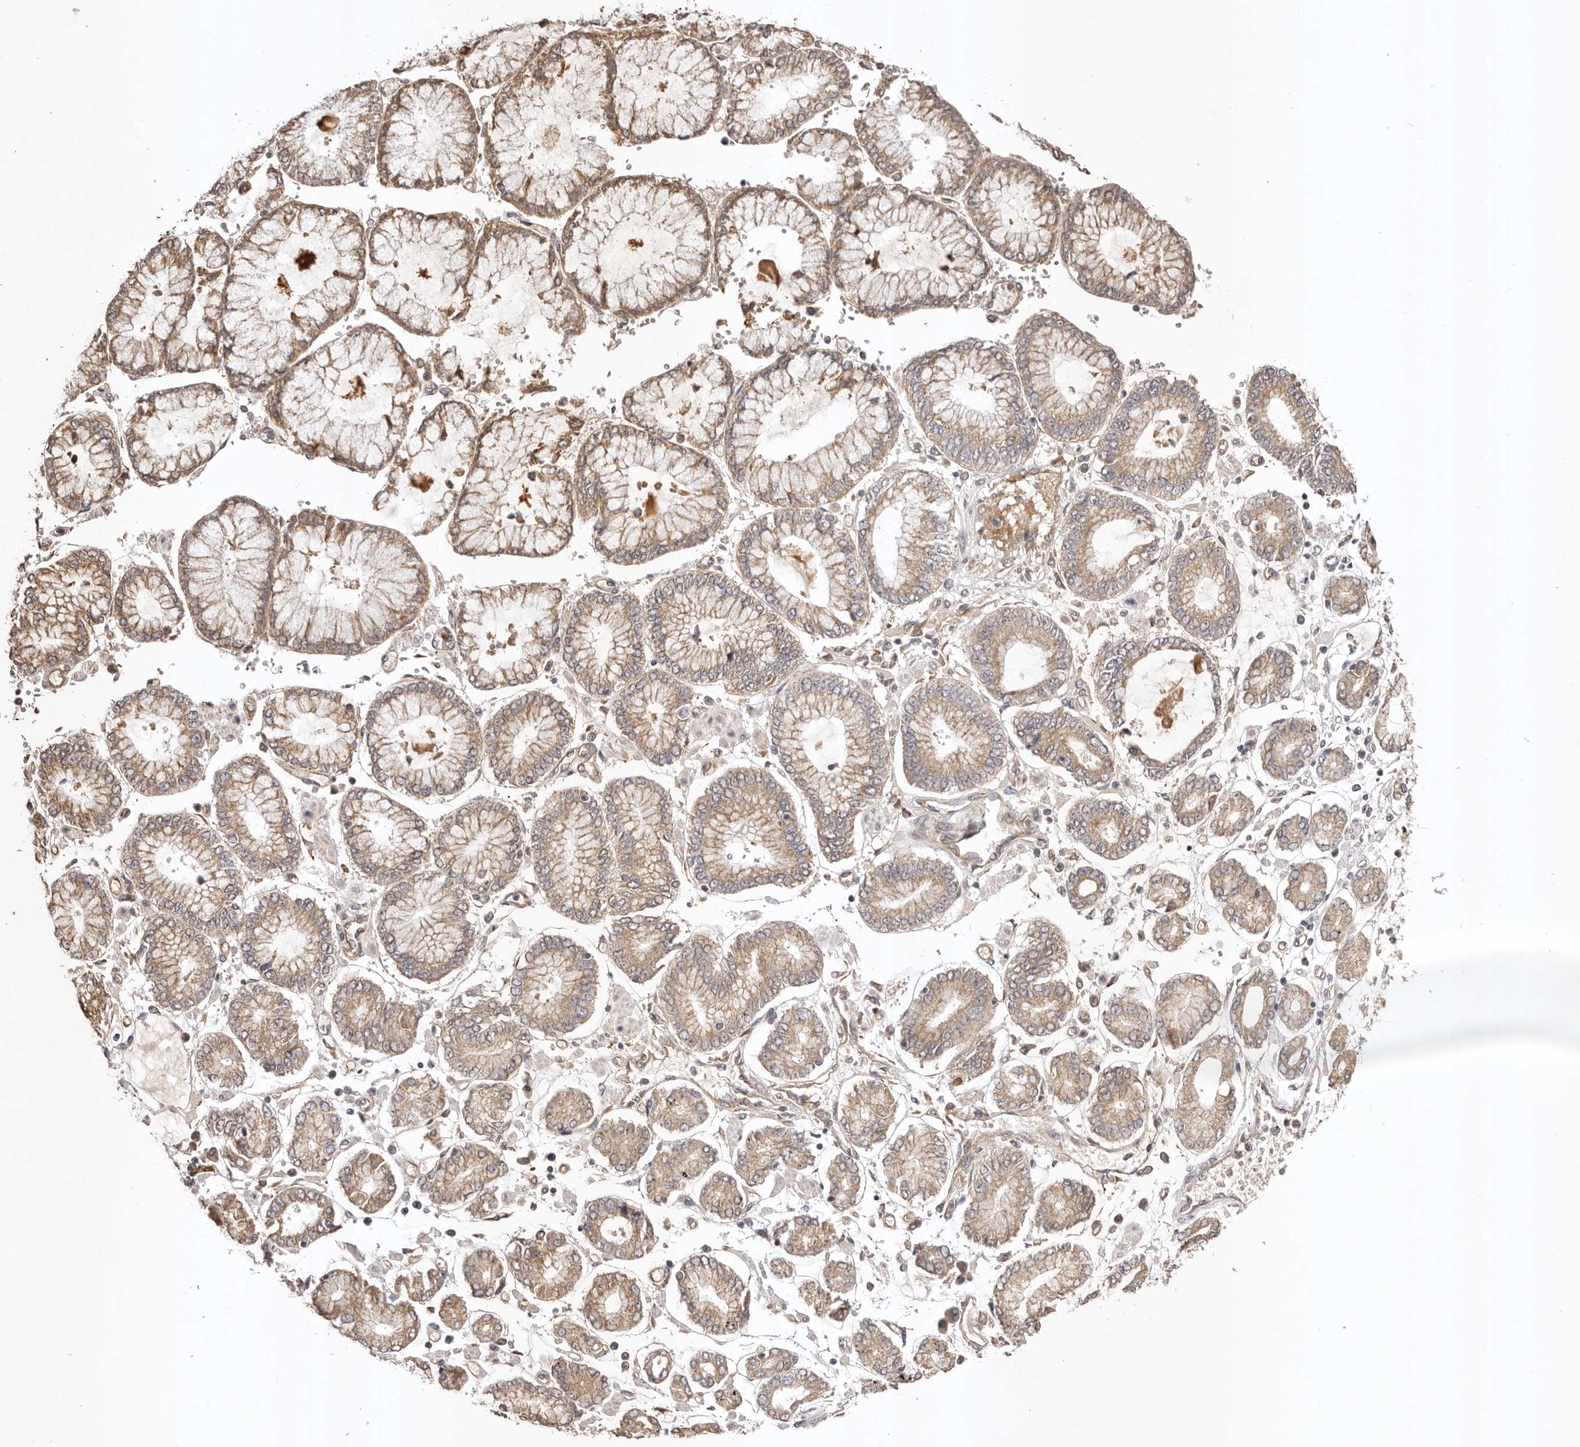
{"staining": {"intensity": "moderate", "quantity": ">75%", "location": "cytoplasmic/membranous"}, "tissue": "stomach cancer", "cell_type": "Tumor cells", "image_type": "cancer", "snomed": [{"axis": "morphology", "description": "Adenocarcinoma, NOS"}, {"axis": "topography", "description": "Stomach"}], "caption": "Immunohistochemistry (IHC) image of neoplastic tissue: stomach cancer (adenocarcinoma) stained using immunohistochemistry (IHC) shows medium levels of moderate protein expression localized specifically in the cytoplasmic/membranous of tumor cells, appearing as a cytoplasmic/membranous brown color.", "gene": "UBR2", "patient": {"sex": "male", "age": 76}}